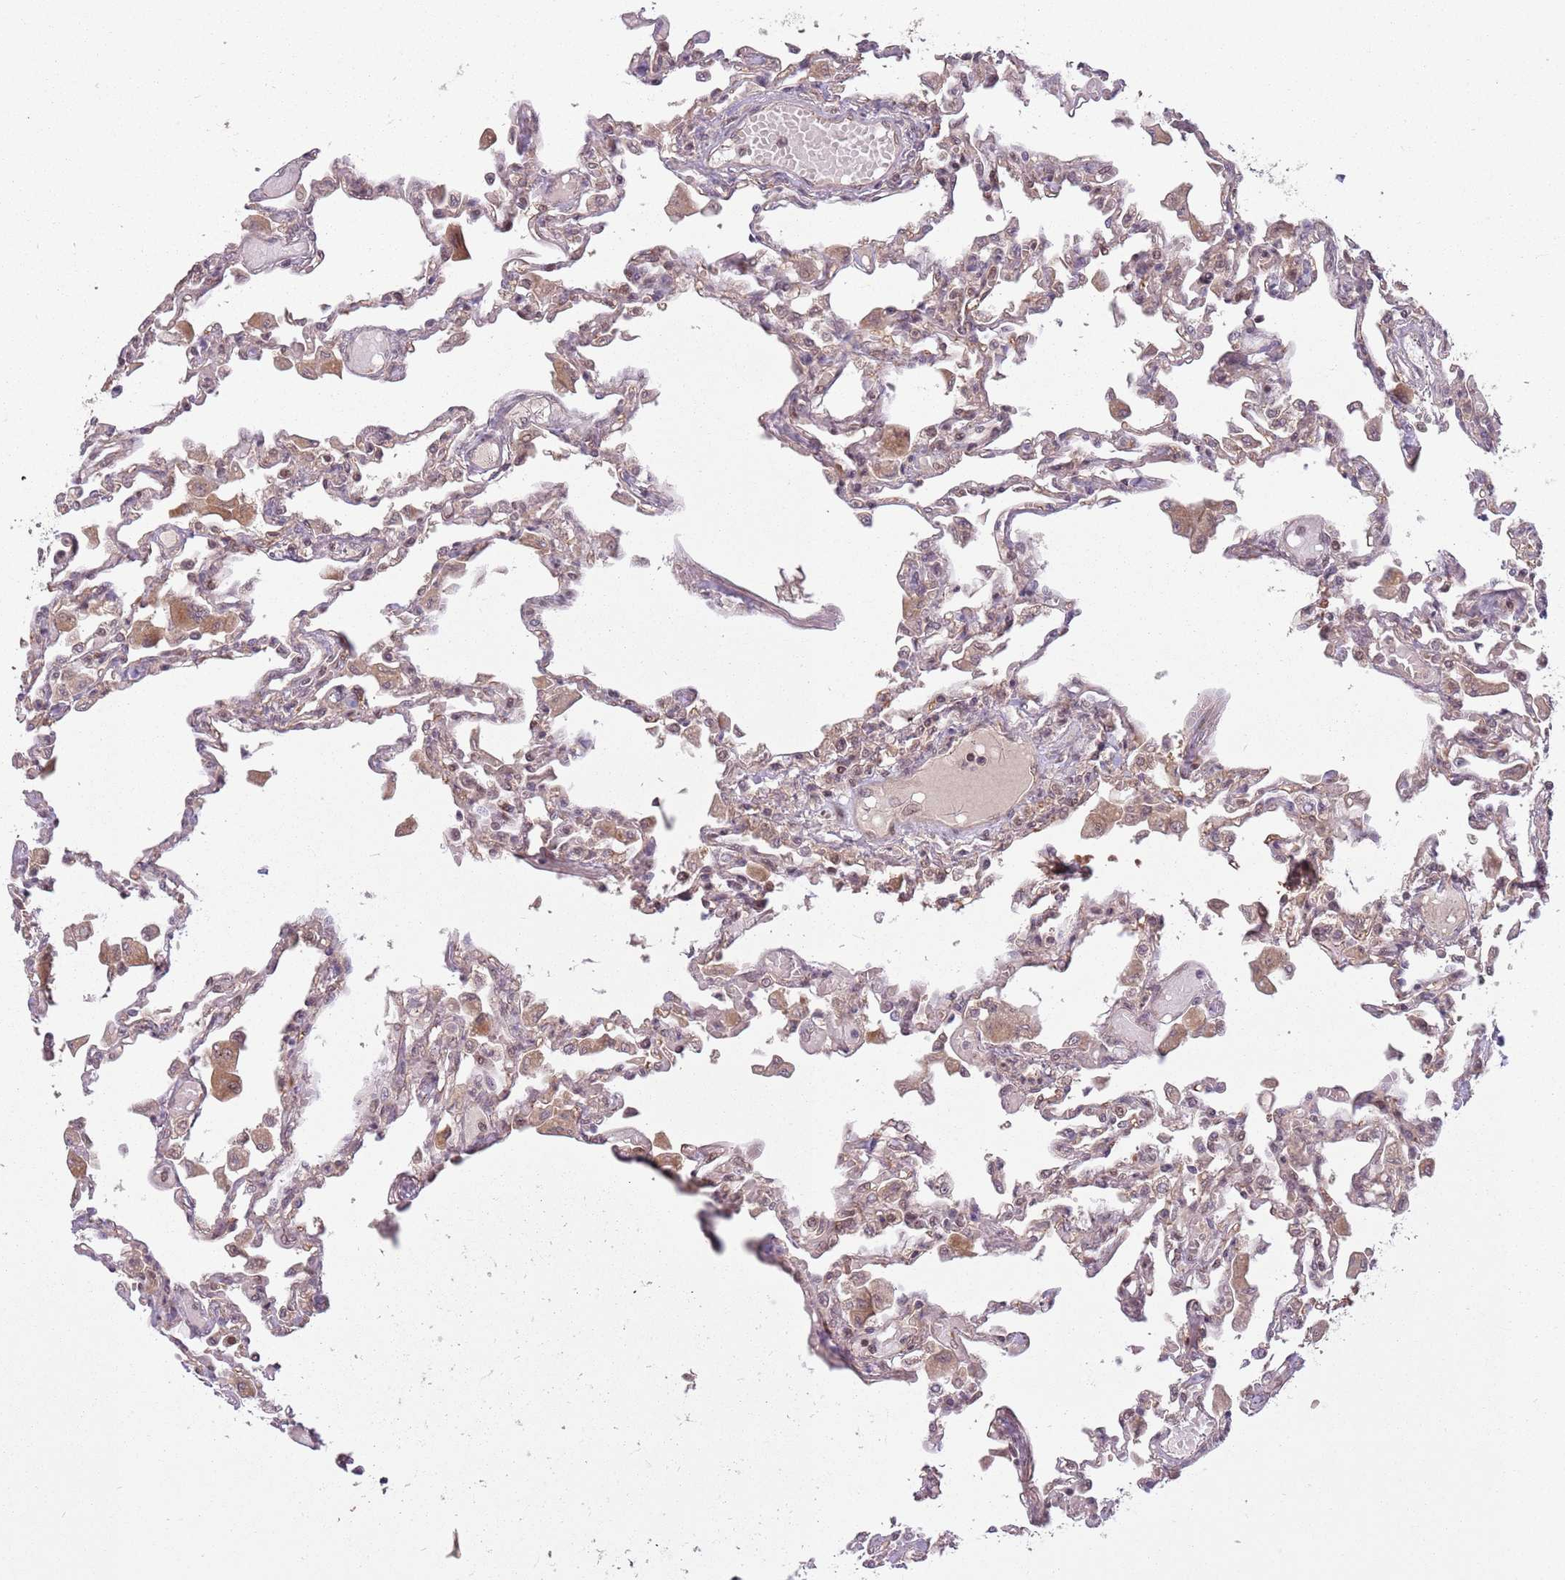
{"staining": {"intensity": "moderate", "quantity": "<25%", "location": "cytoplasmic/membranous,nuclear"}, "tissue": "lung", "cell_type": "Alveolar cells", "image_type": "normal", "snomed": [{"axis": "morphology", "description": "Normal tissue, NOS"}, {"axis": "topography", "description": "Bronchus"}, {"axis": "topography", "description": "Lung"}], "caption": "The immunohistochemical stain labels moderate cytoplasmic/membranous,nuclear positivity in alveolar cells of unremarkable lung.", "gene": "ADAMTS3", "patient": {"sex": "female", "age": 49}}